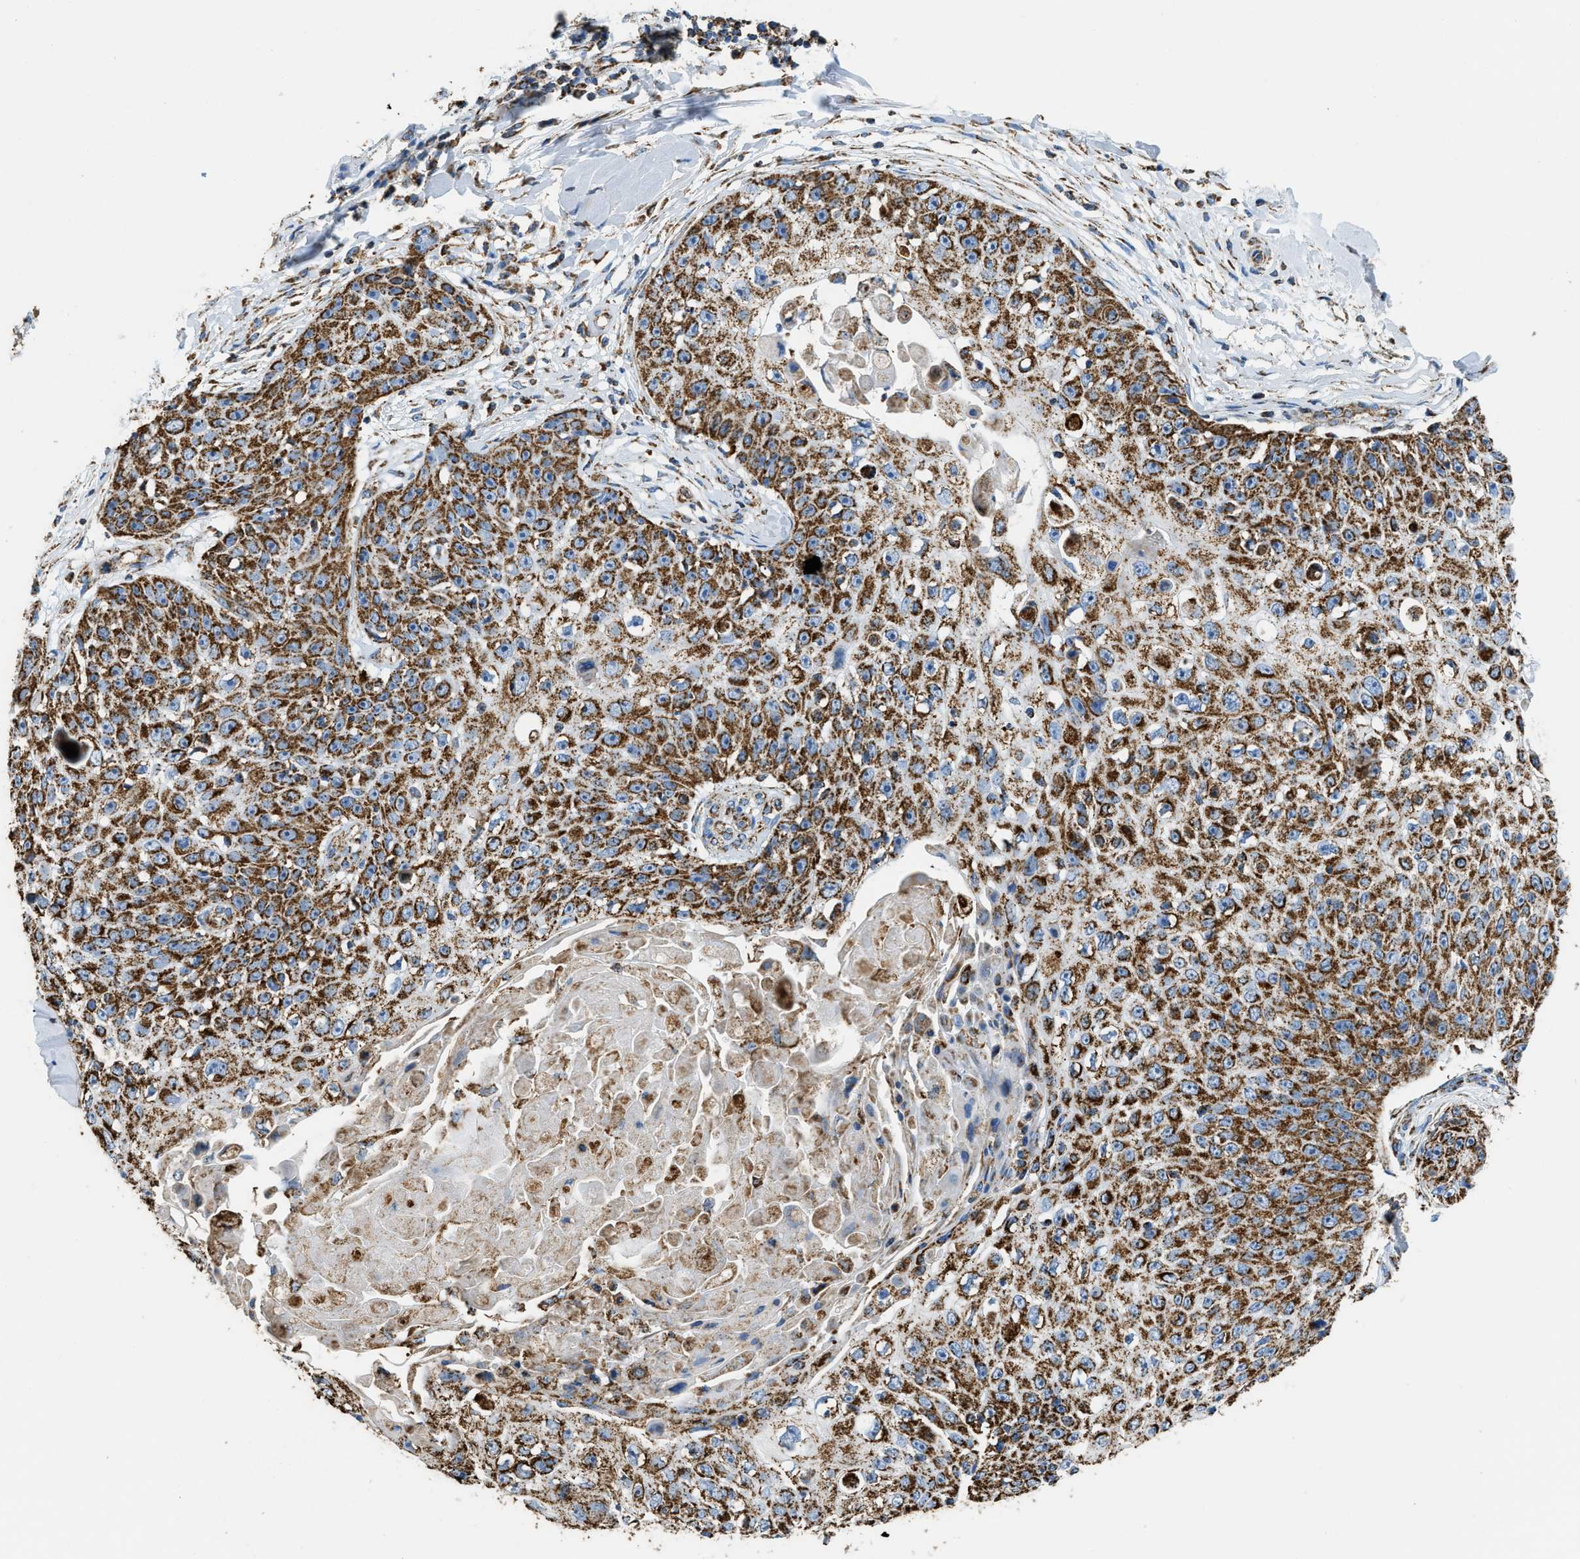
{"staining": {"intensity": "moderate", "quantity": ">75%", "location": "cytoplasmic/membranous"}, "tissue": "skin cancer", "cell_type": "Tumor cells", "image_type": "cancer", "snomed": [{"axis": "morphology", "description": "Squamous cell carcinoma, NOS"}, {"axis": "topography", "description": "Skin"}], "caption": "This histopathology image displays immunohistochemistry staining of human squamous cell carcinoma (skin), with medium moderate cytoplasmic/membranous positivity in about >75% of tumor cells.", "gene": "IRX6", "patient": {"sex": "male", "age": 86}}